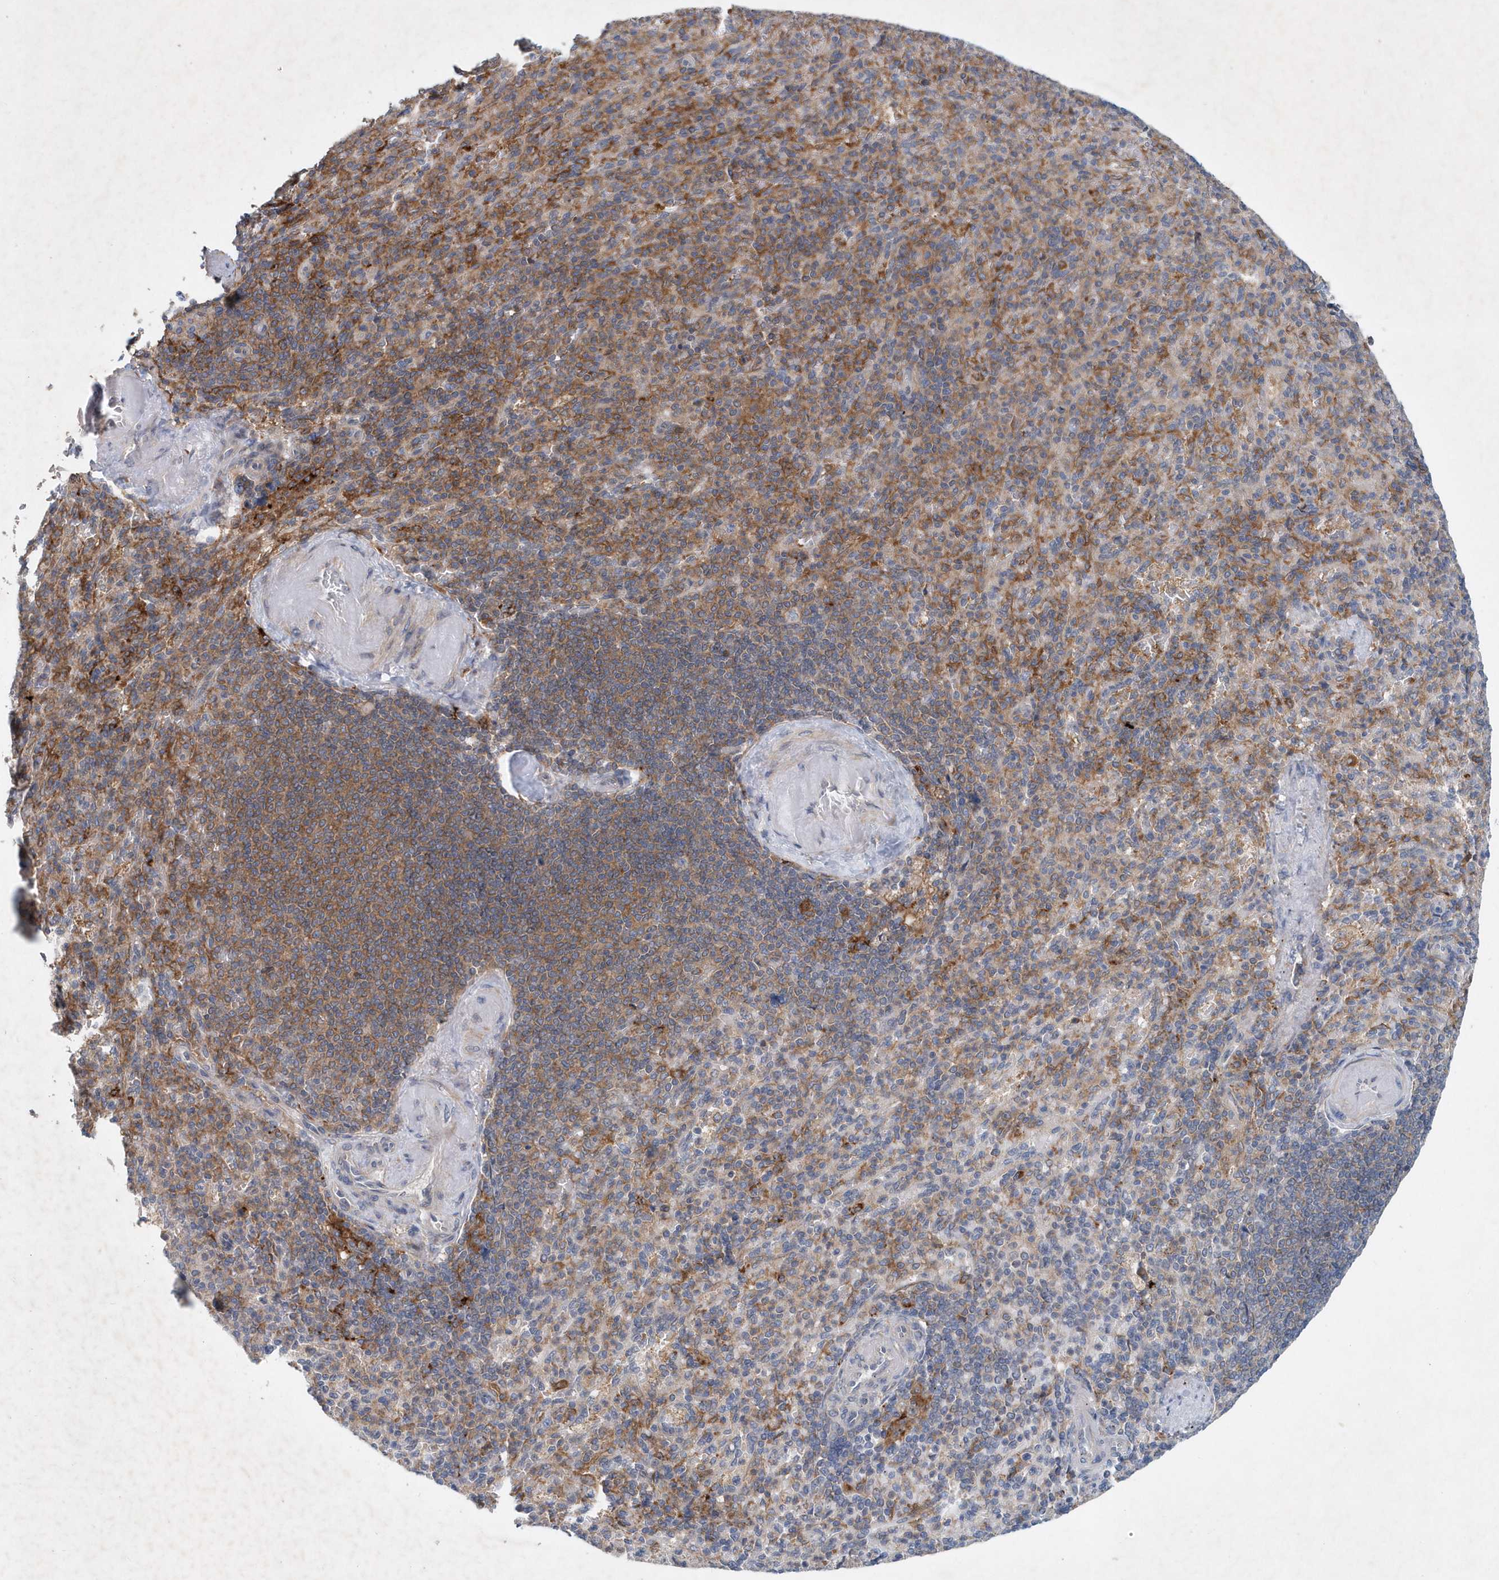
{"staining": {"intensity": "moderate", "quantity": "<25%", "location": "cytoplasmic/membranous"}, "tissue": "spleen", "cell_type": "Cells in red pulp", "image_type": "normal", "snomed": [{"axis": "morphology", "description": "Normal tissue, NOS"}, {"axis": "topography", "description": "Spleen"}], "caption": "Unremarkable spleen reveals moderate cytoplasmic/membranous expression in about <25% of cells in red pulp, visualized by immunohistochemistry.", "gene": "P2RY10", "patient": {"sex": "female", "age": 74}}